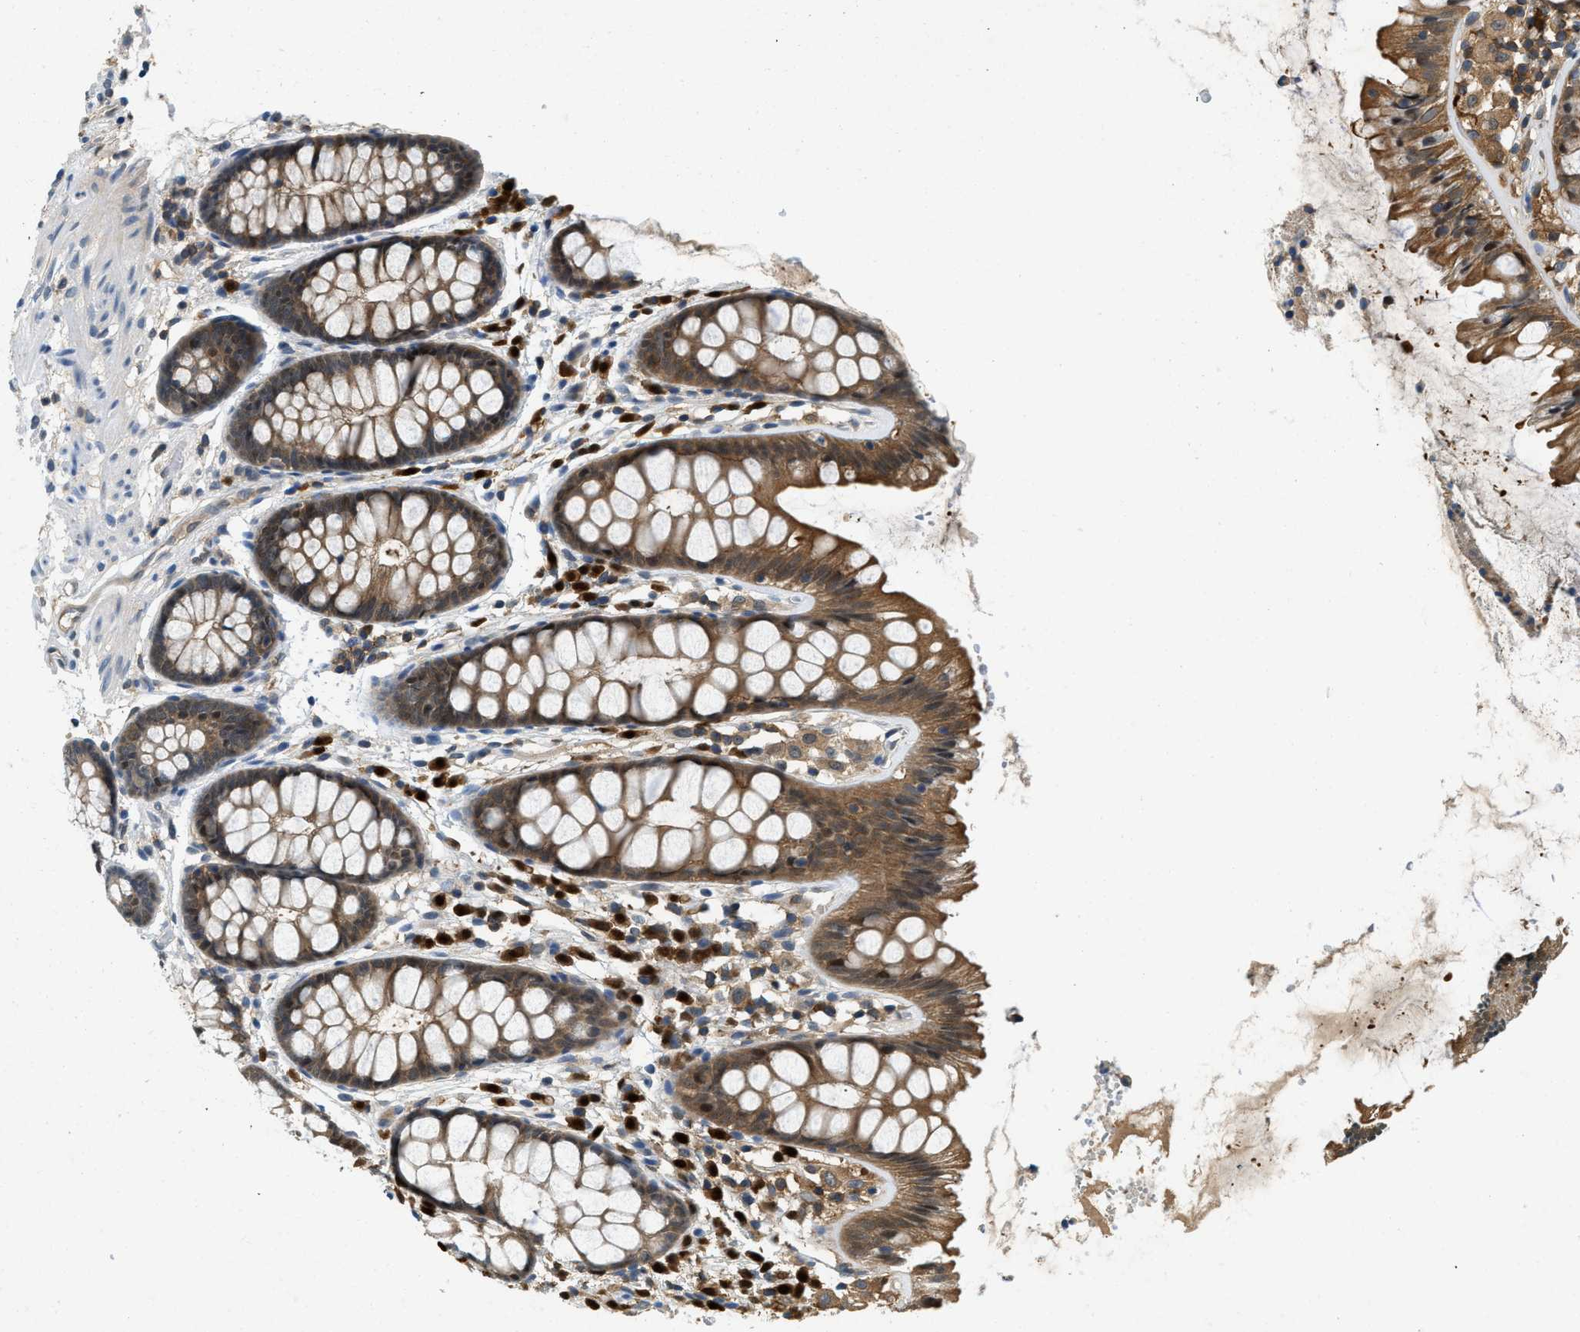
{"staining": {"intensity": "weak", "quantity": ">75%", "location": "cytoplasmic/membranous"}, "tissue": "colon", "cell_type": "Endothelial cells", "image_type": "normal", "snomed": [{"axis": "morphology", "description": "Normal tissue, NOS"}, {"axis": "topography", "description": "Colon"}], "caption": "Immunohistochemical staining of benign colon shows low levels of weak cytoplasmic/membranous staining in about >75% of endothelial cells.", "gene": "GMPPB", "patient": {"sex": "female", "age": 56}}